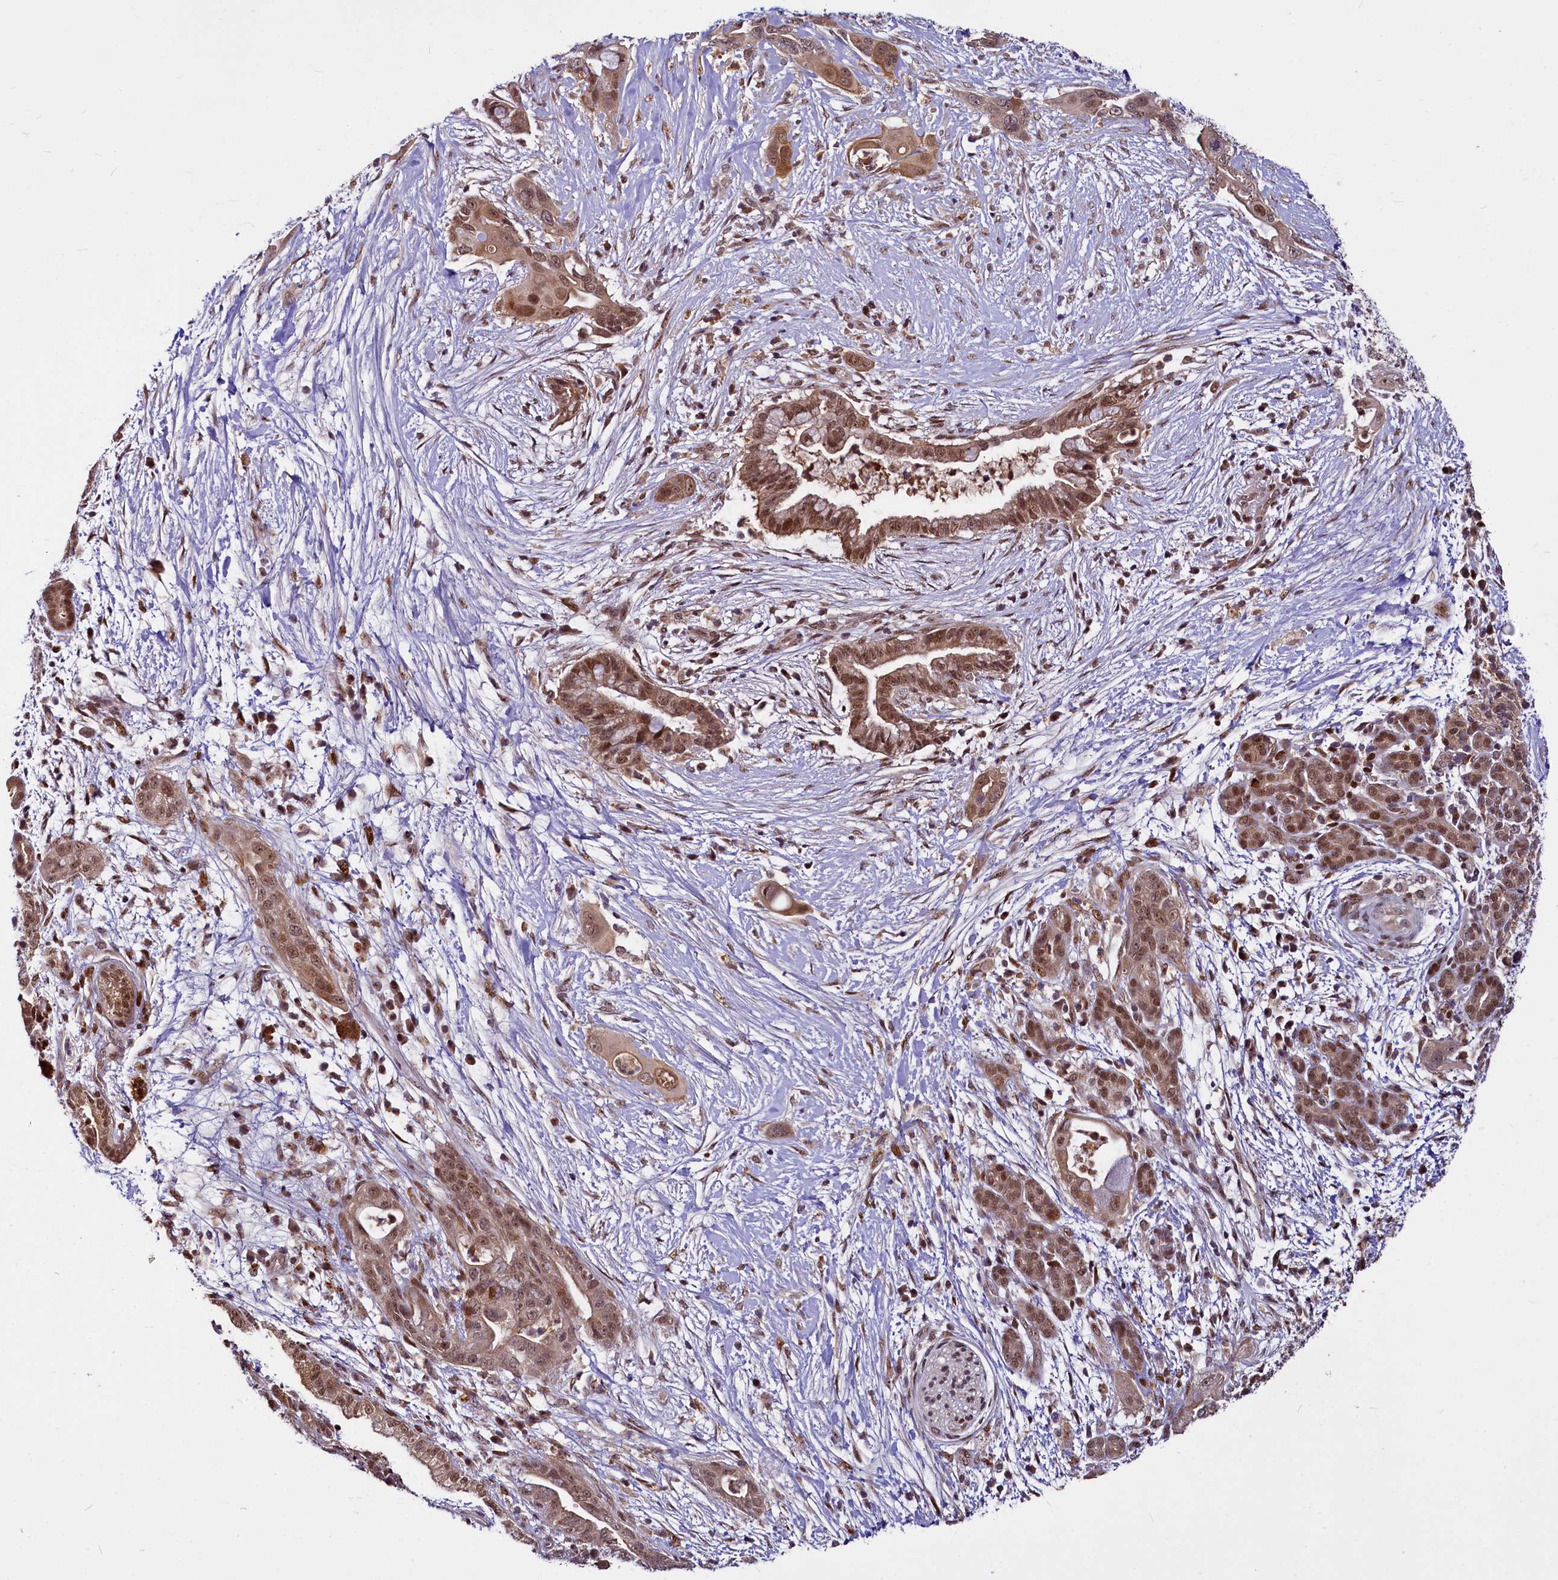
{"staining": {"intensity": "moderate", "quantity": ">75%", "location": "cytoplasmic/membranous,nuclear"}, "tissue": "pancreatic cancer", "cell_type": "Tumor cells", "image_type": "cancer", "snomed": [{"axis": "morphology", "description": "Adenocarcinoma, NOS"}, {"axis": "topography", "description": "Pancreas"}], "caption": "Pancreatic adenocarcinoma tissue reveals moderate cytoplasmic/membranous and nuclear positivity in about >75% of tumor cells", "gene": "MAML2", "patient": {"sex": "male", "age": 59}}